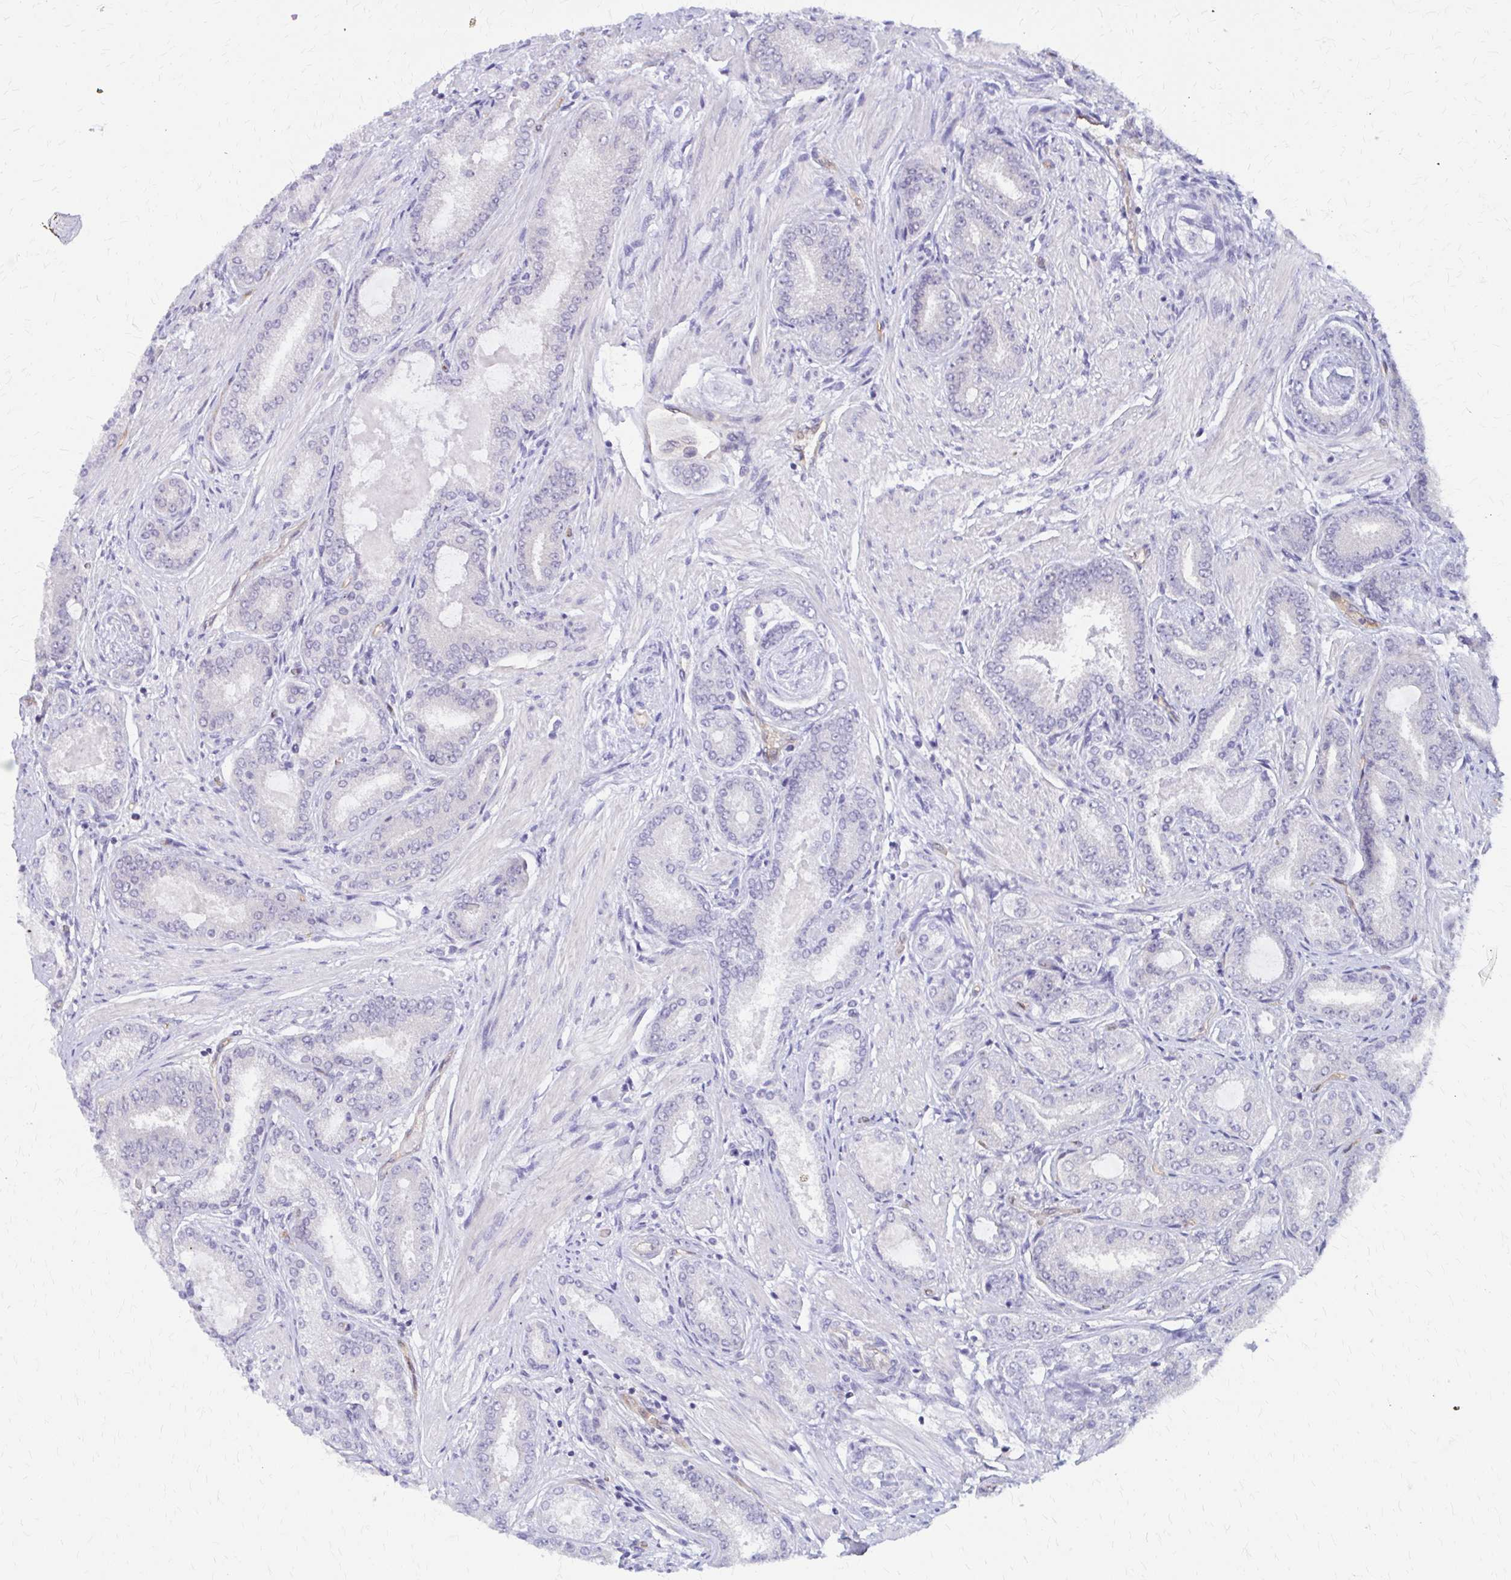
{"staining": {"intensity": "negative", "quantity": "none", "location": "none"}, "tissue": "prostate cancer", "cell_type": "Tumor cells", "image_type": "cancer", "snomed": [{"axis": "morphology", "description": "Adenocarcinoma, High grade"}, {"axis": "topography", "description": "Prostate"}], "caption": "Micrograph shows no significant protein positivity in tumor cells of prostate high-grade adenocarcinoma.", "gene": "CLIC2", "patient": {"sex": "male", "age": 63}}